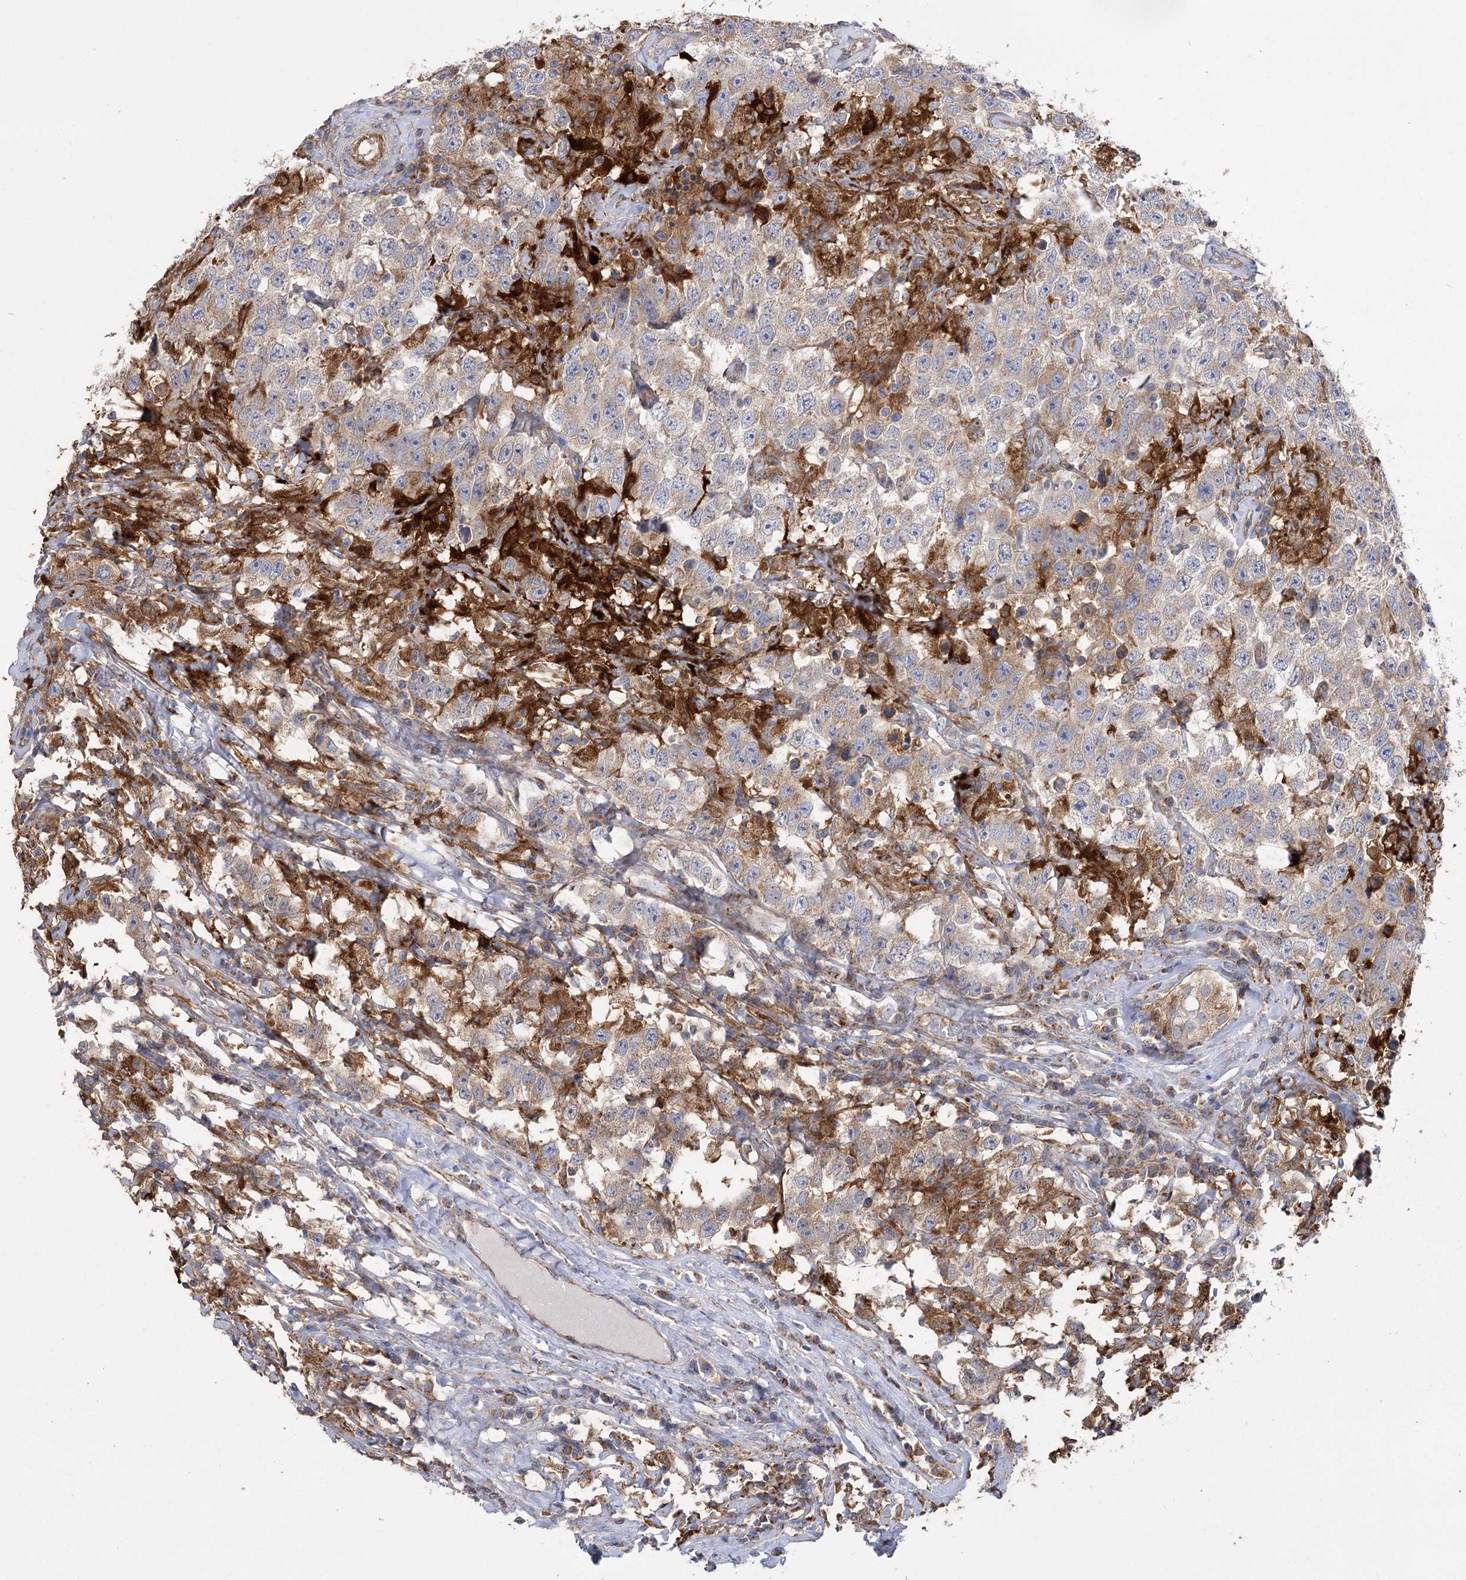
{"staining": {"intensity": "weak", "quantity": "<25%", "location": "cytoplasmic/membranous"}, "tissue": "testis cancer", "cell_type": "Tumor cells", "image_type": "cancer", "snomed": [{"axis": "morphology", "description": "Seminoma, NOS"}, {"axis": "topography", "description": "Testis"}], "caption": "Tumor cells are negative for protein expression in human testis seminoma.", "gene": "RMDN2", "patient": {"sex": "male", "age": 41}}